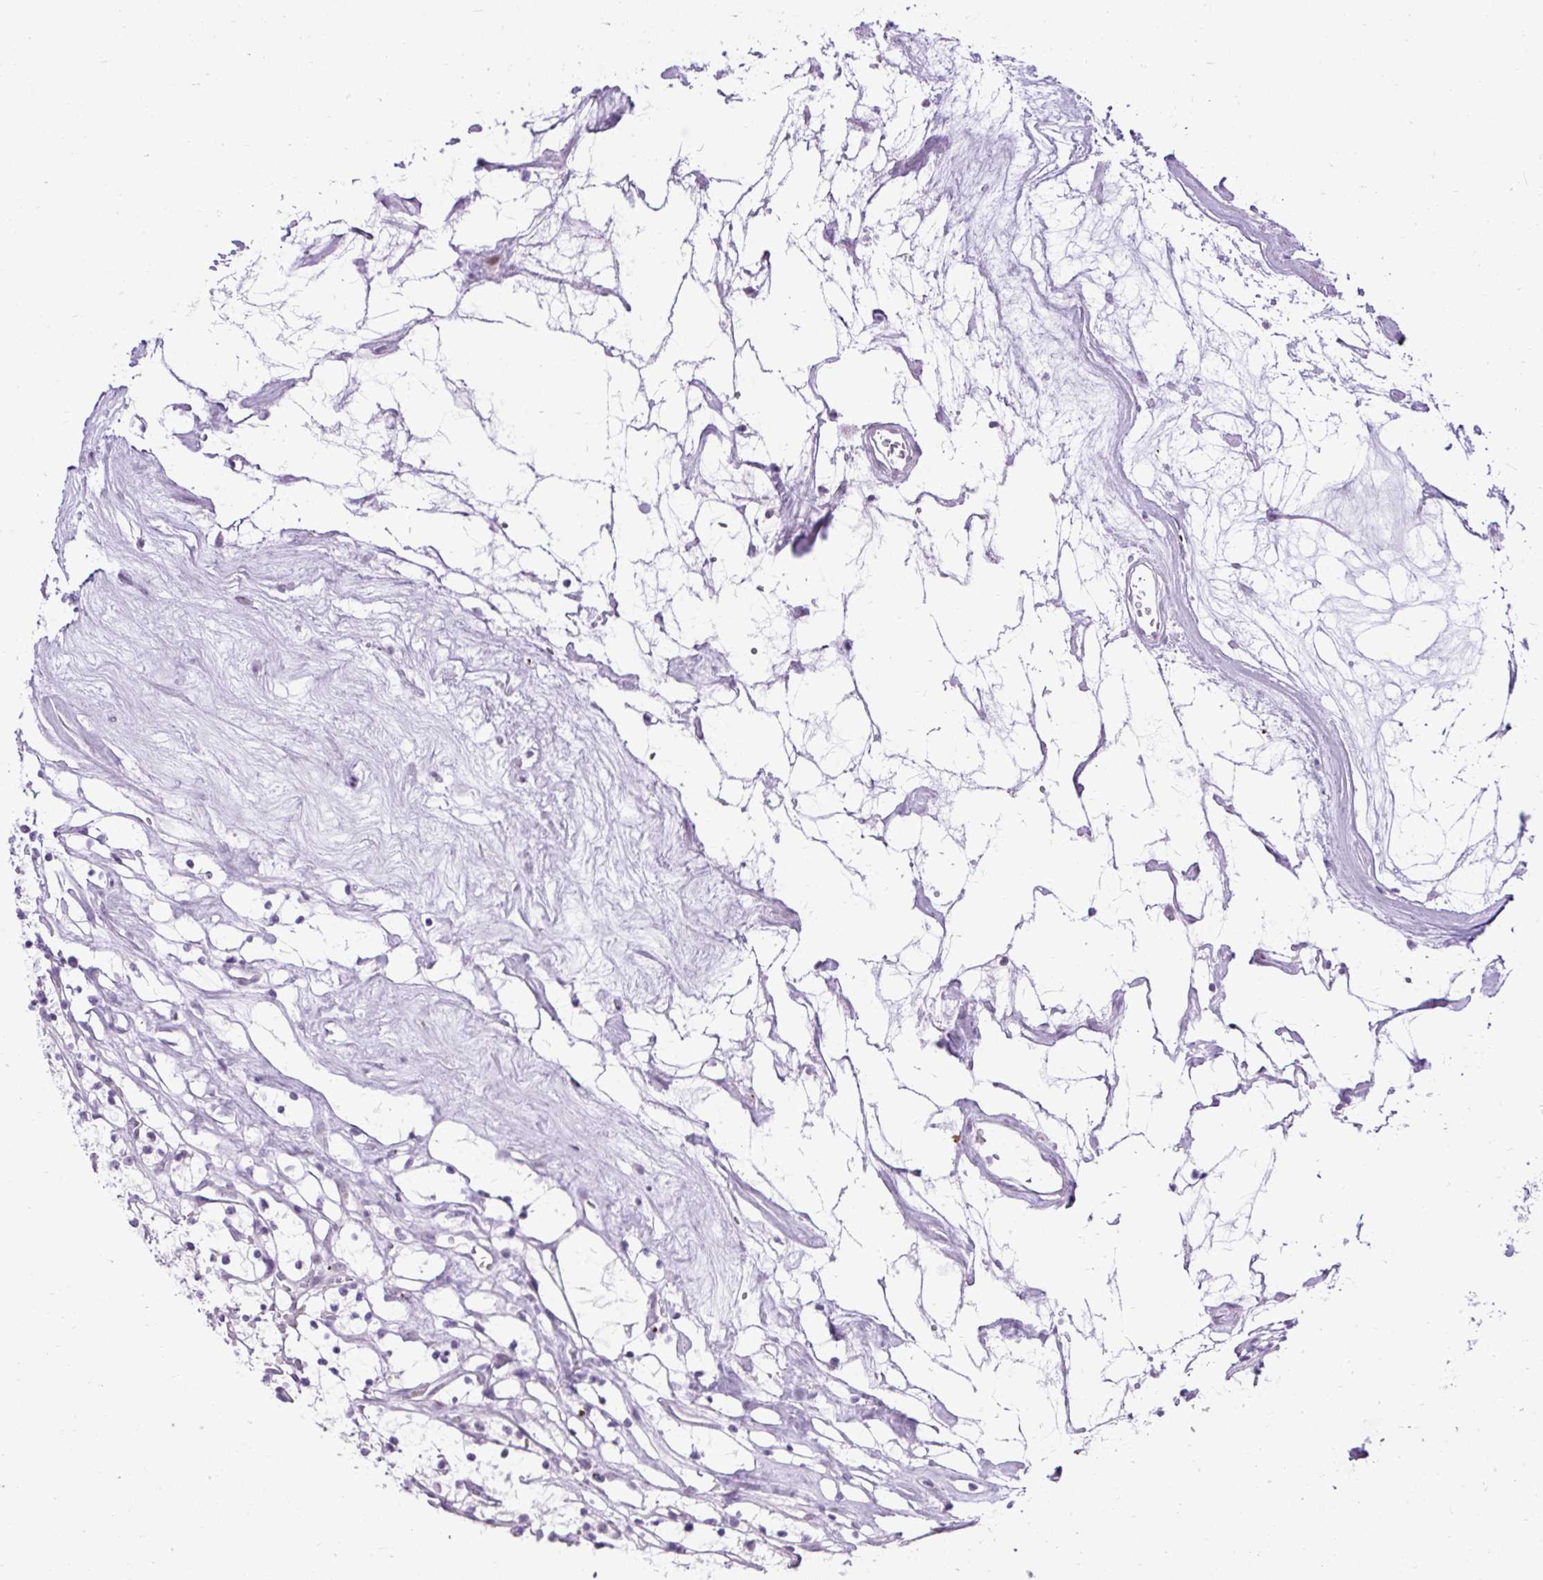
{"staining": {"intensity": "negative", "quantity": "none", "location": "none"}, "tissue": "renal cancer", "cell_type": "Tumor cells", "image_type": "cancer", "snomed": [{"axis": "morphology", "description": "Adenocarcinoma, NOS"}, {"axis": "topography", "description": "Kidney"}], "caption": "Immunohistochemistry (IHC) image of adenocarcinoma (renal) stained for a protein (brown), which exhibits no expression in tumor cells.", "gene": "WNT10B", "patient": {"sex": "female", "age": 69}}